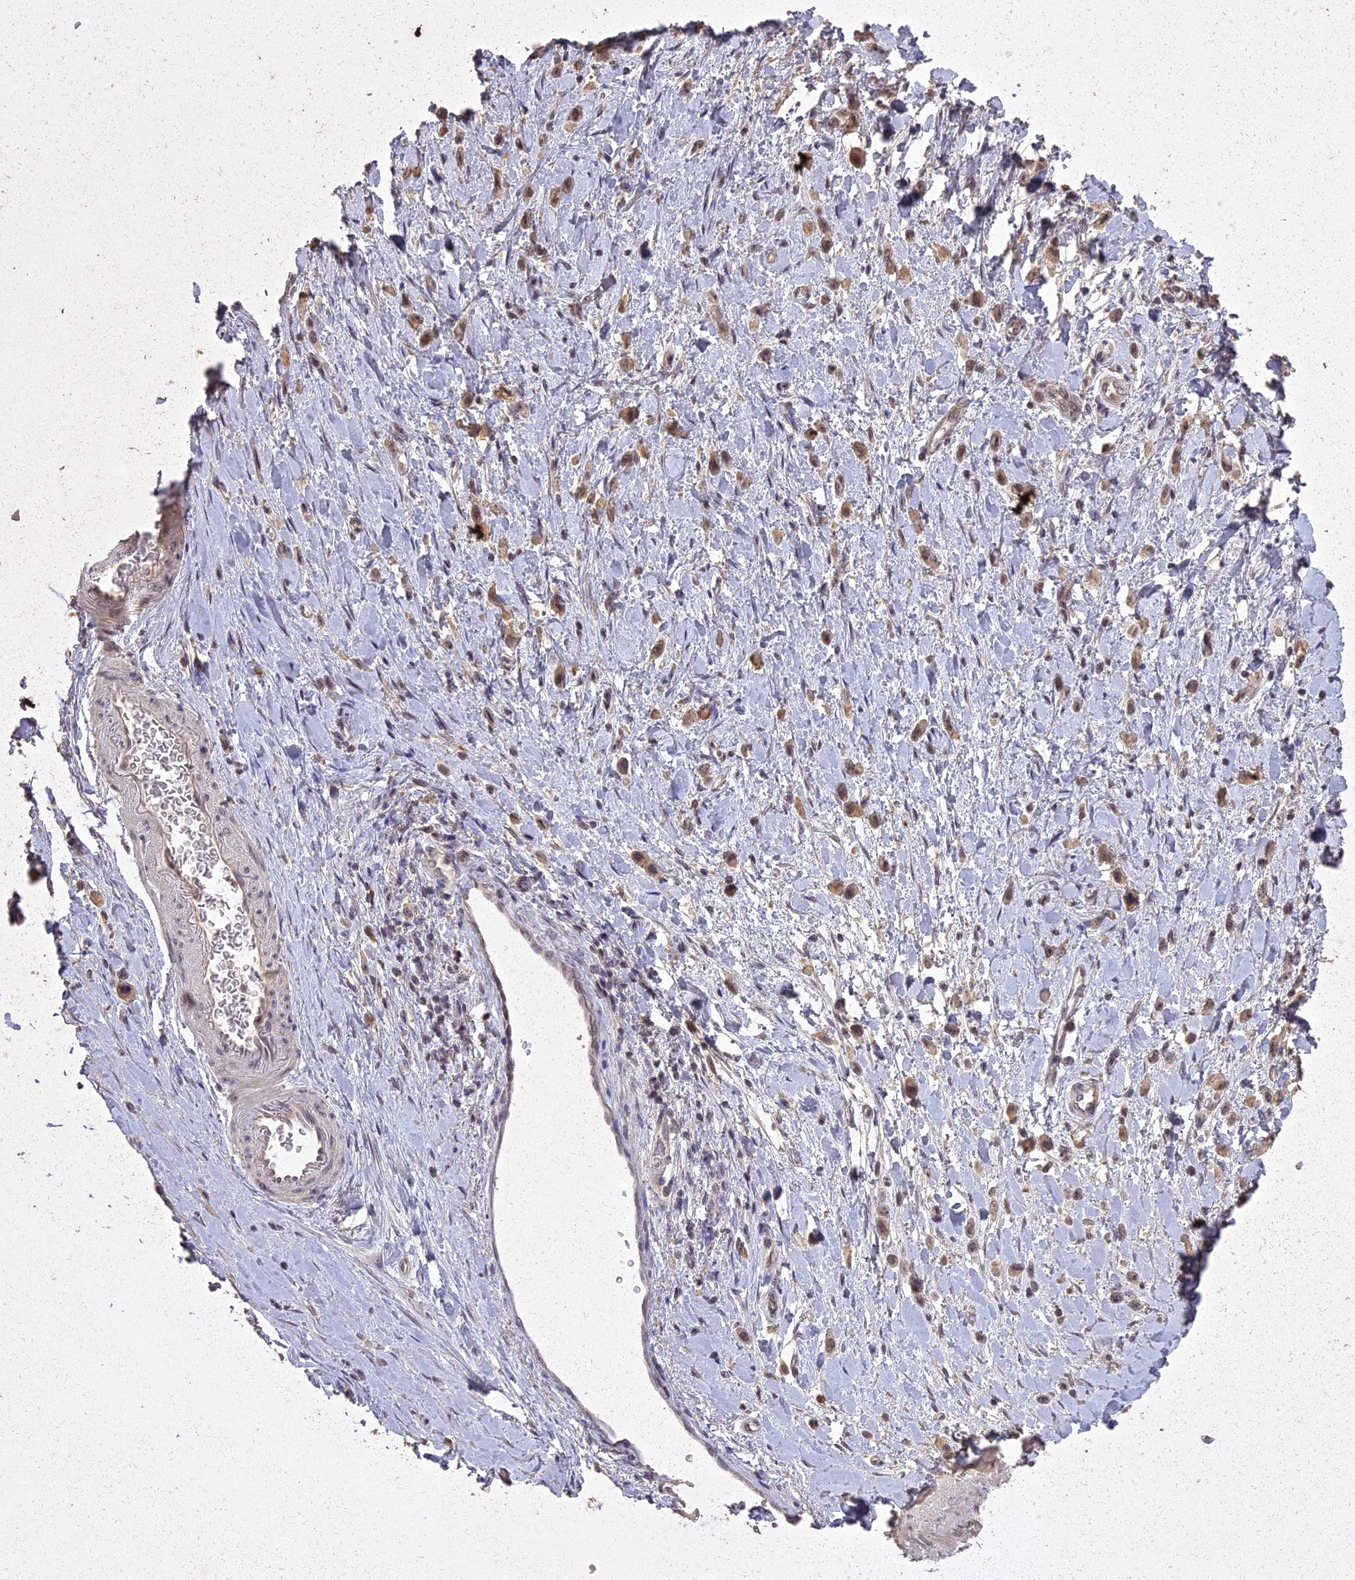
{"staining": {"intensity": "moderate", "quantity": ">75%", "location": "cytoplasmic/membranous"}, "tissue": "stomach cancer", "cell_type": "Tumor cells", "image_type": "cancer", "snomed": [{"axis": "morphology", "description": "Adenocarcinoma, NOS"}, {"axis": "topography", "description": "Stomach"}], "caption": "A brown stain shows moderate cytoplasmic/membranous positivity of a protein in human stomach adenocarcinoma tumor cells.", "gene": "LIN37", "patient": {"sex": "female", "age": 65}}